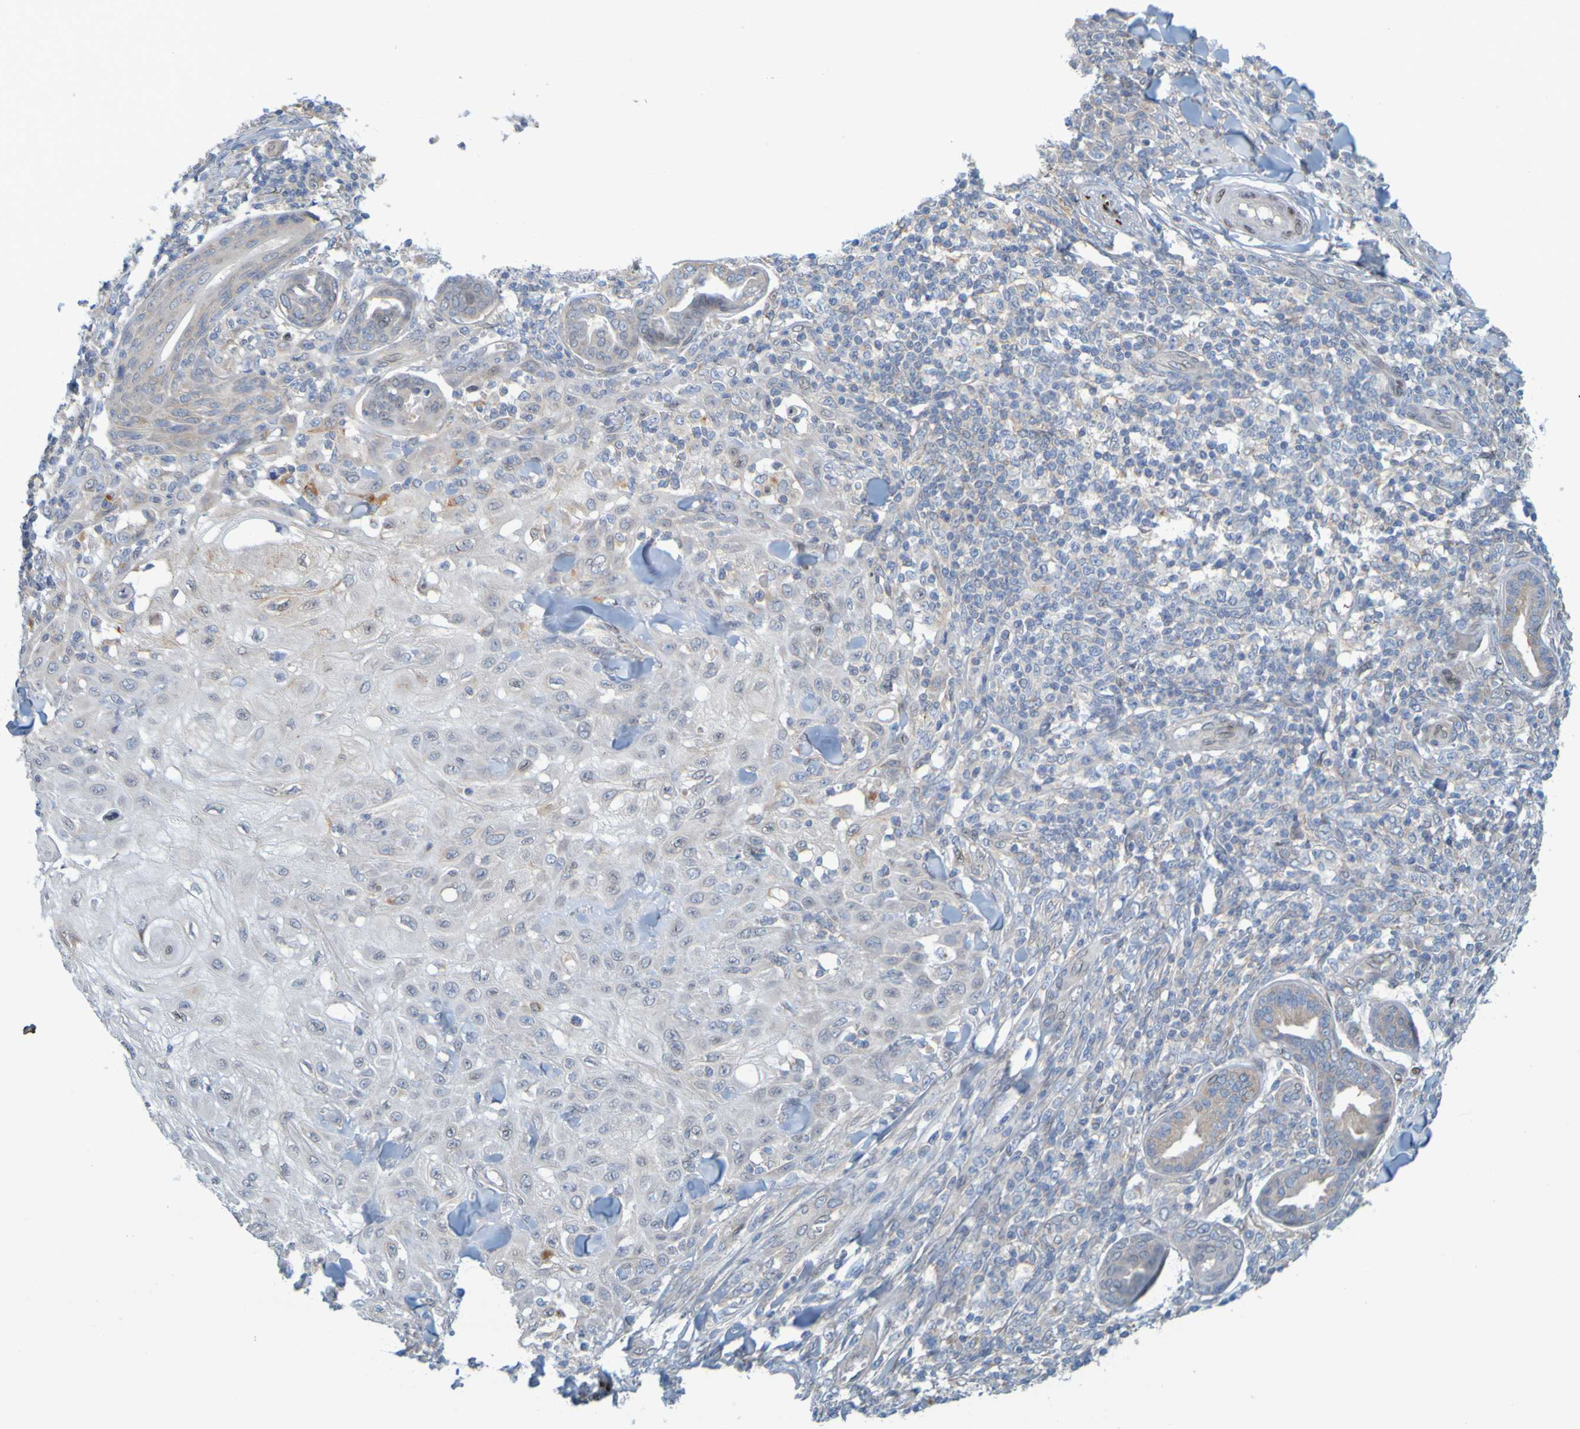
{"staining": {"intensity": "negative", "quantity": "none", "location": "none"}, "tissue": "skin cancer", "cell_type": "Tumor cells", "image_type": "cancer", "snomed": [{"axis": "morphology", "description": "Squamous cell carcinoma, NOS"}, {"axis": "topography", "description": "Skin"}], "caption": "Immunohistochemical staining of skin cancer (squamous cell carcinoma) shows no significant positivity in tumor cells. (DAB (3,3'-diaminobenzidine) immunohistochemistry (IHC) visualized using brightfield microscopy, high magnification).", "gene": "MAG", "patient": {"sex": "male", "age": 24}}